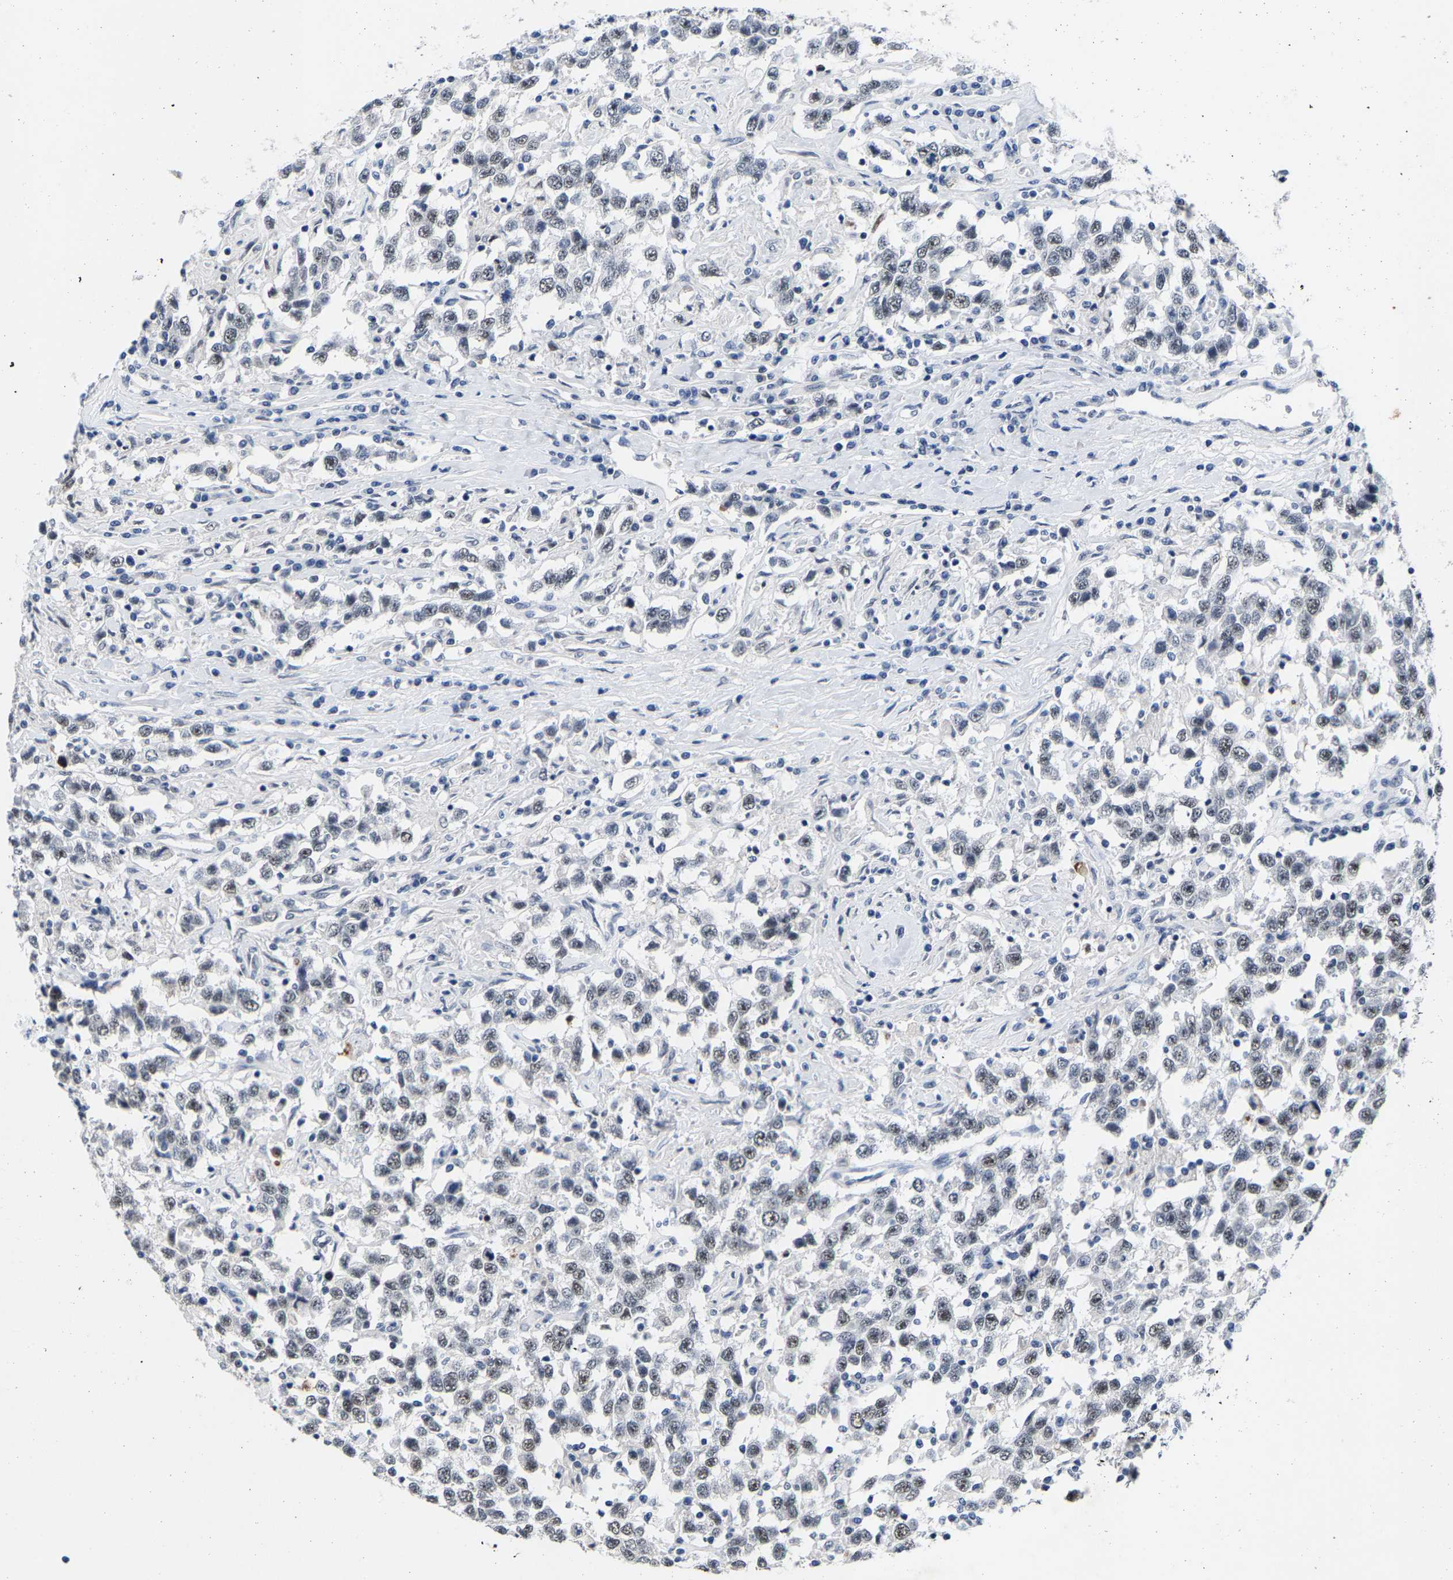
{"staining": {"intensity": "weak", "quantity": "<25%", "location": "nuclear"}, "tissue": "testis cancer", "cell_type": "Tumor cells", "image_type": "cancer", "snomed": [{"axis": "morphology", "description": "Seminoma, NOS"}, {"axis": "topography", "description": "Testis"}], "caption": "An IHC image of testis seminoma is shown. There is no staining in tumor cells of testis seminoma.", "gene": "SETD1B", "patient": {"sex": "male", "age": 41}}